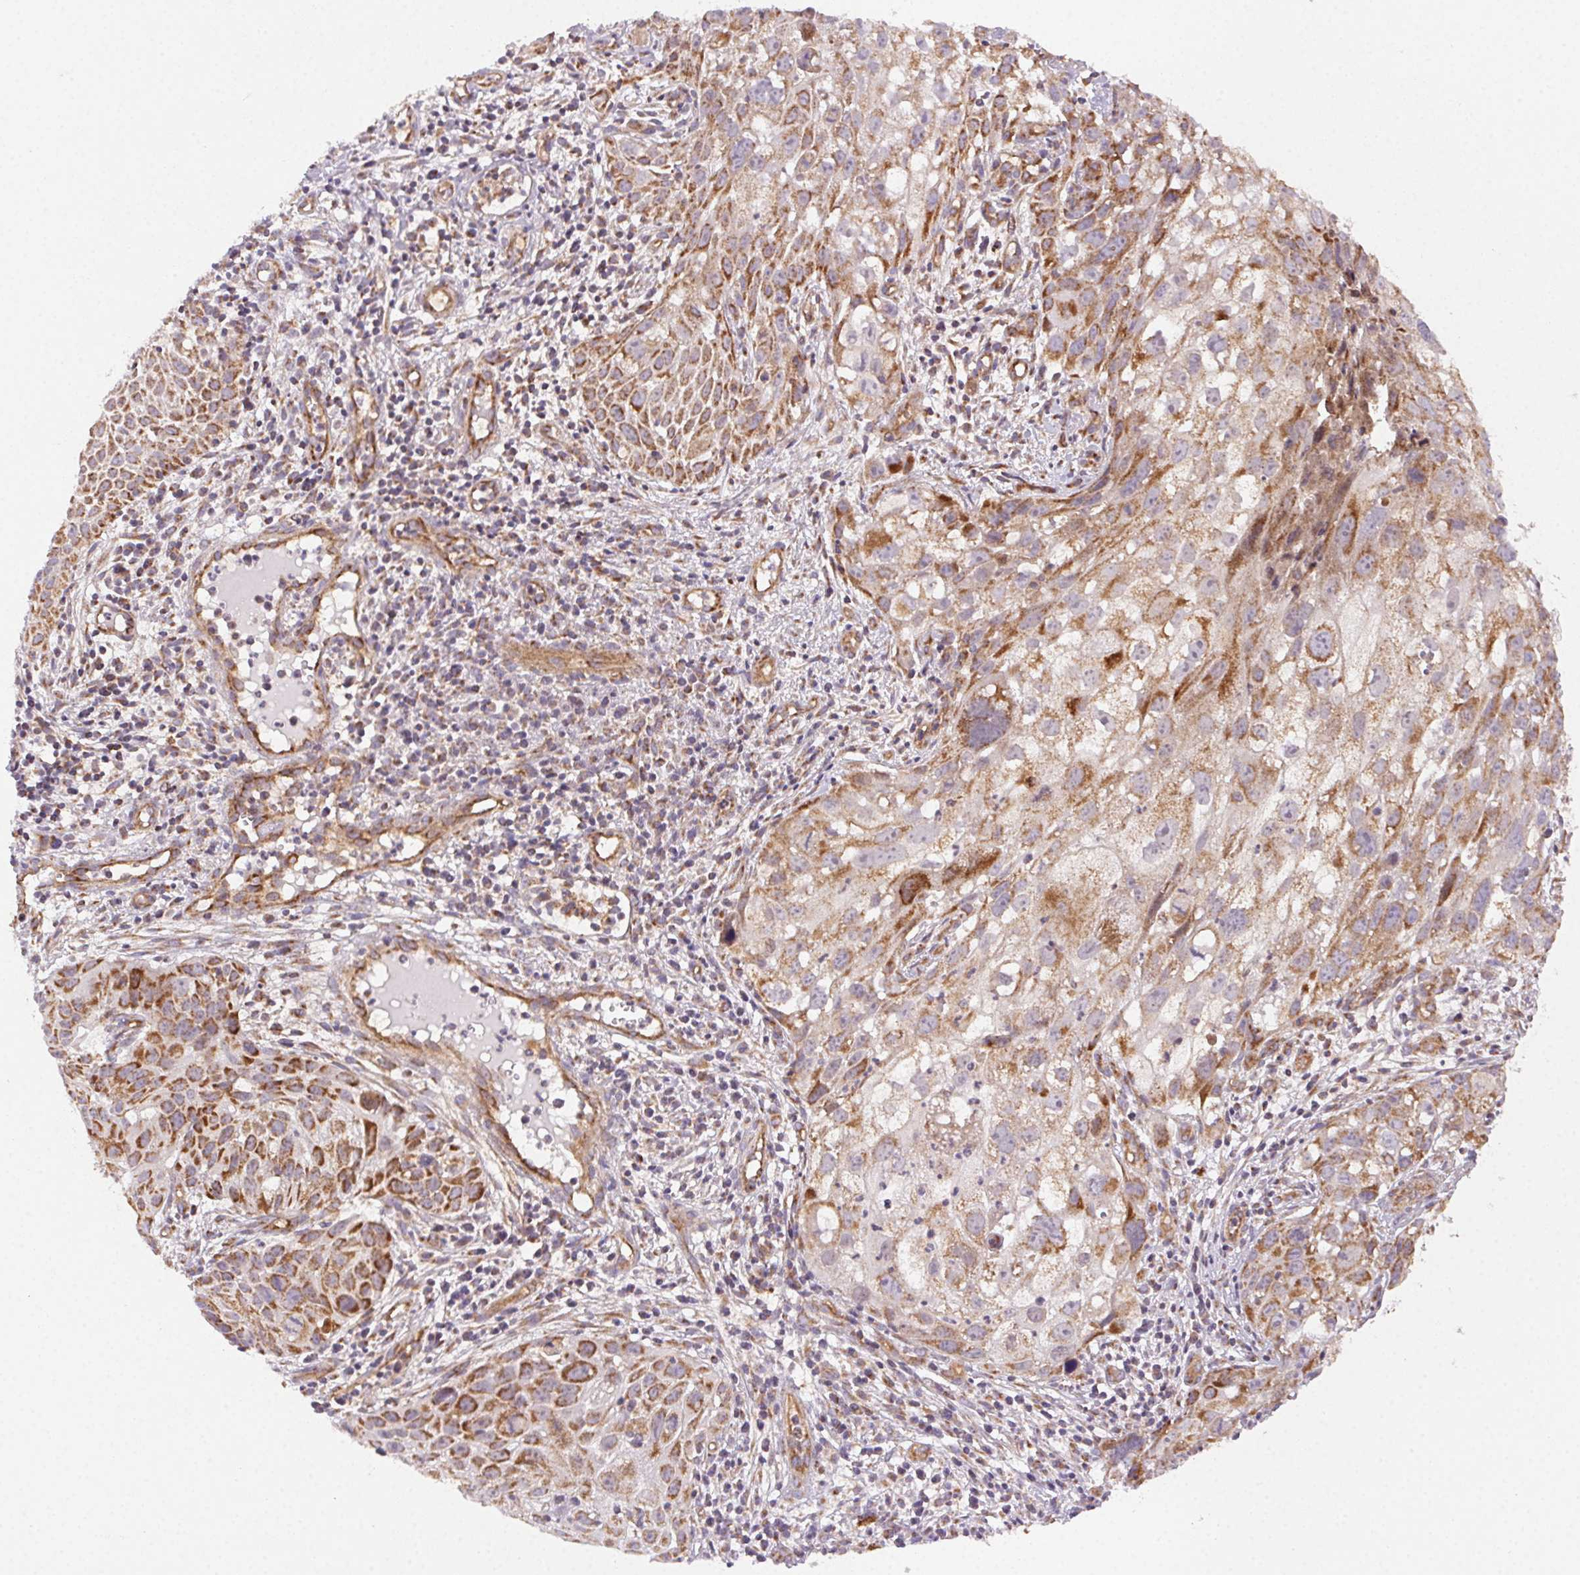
{"staining": {"intensity": "strong", "quantity": "25%-75%", "location": "cytoplasmic/membranous"}, "tissue": "cervical cancer", "cell_type": "Tumor cells", "image_type": "cancer", "snomed": [{"axis": "morphology", "description": "Squamous cell carcinoma, NOS"}, {"axis": "topography", "description": "Cervix"}], "caption": "Cervical cancer stained for a protein demonstrates strong cytoplasmic/membranous positivity in tumor cells. Nuclei are stained in blue.", "gene": "CLPB", "patient": {"sex": "female", "age": 53}}